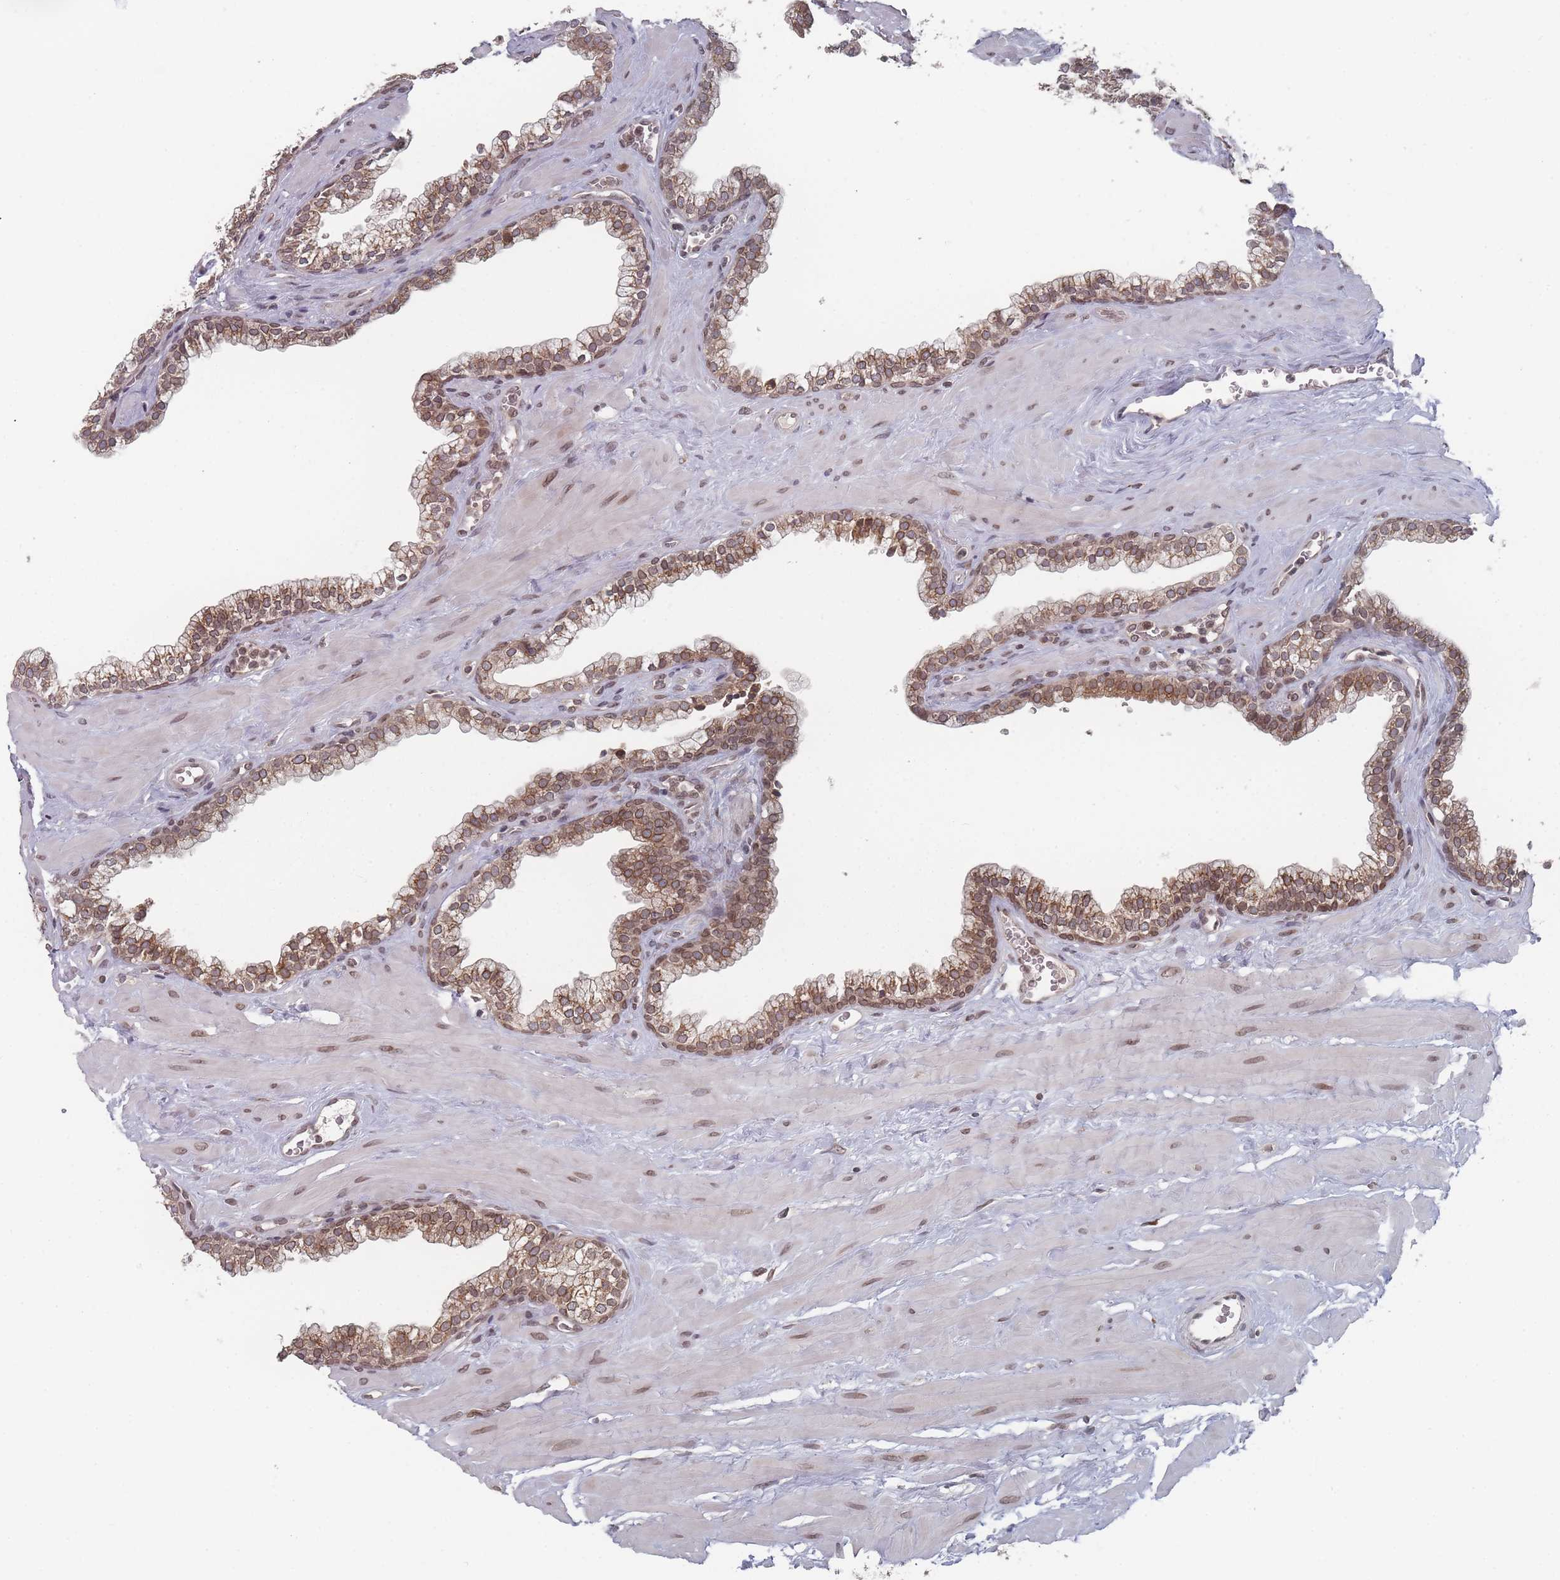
{"staining": {"intensity": "moderate", "quantity": "25%-75%", "location": "cytoplasmic/membranous,nuclear"}, "tissue": "prostate", "cell_type": "Glandular cells", "image_type": "normal", "snomed": [{"axis": "morphology", "description": "Normal tissue, NOS"}, {"axis": "morphology", "description": "Urothelial carcinoma, Low grade"}, {"axis": "topography", "description": "Urinary bladder"}, {"axis": "topography", "description": "Prostate"}], "caption": "Human prostate stained with a brown dye displays moderate cytoplasmic/membranous,nuclear positive staining in approximately 25%-75% of glandular cells.", "gene": "TBC1D25", "patient": {"sex": "male", "age": 60}}